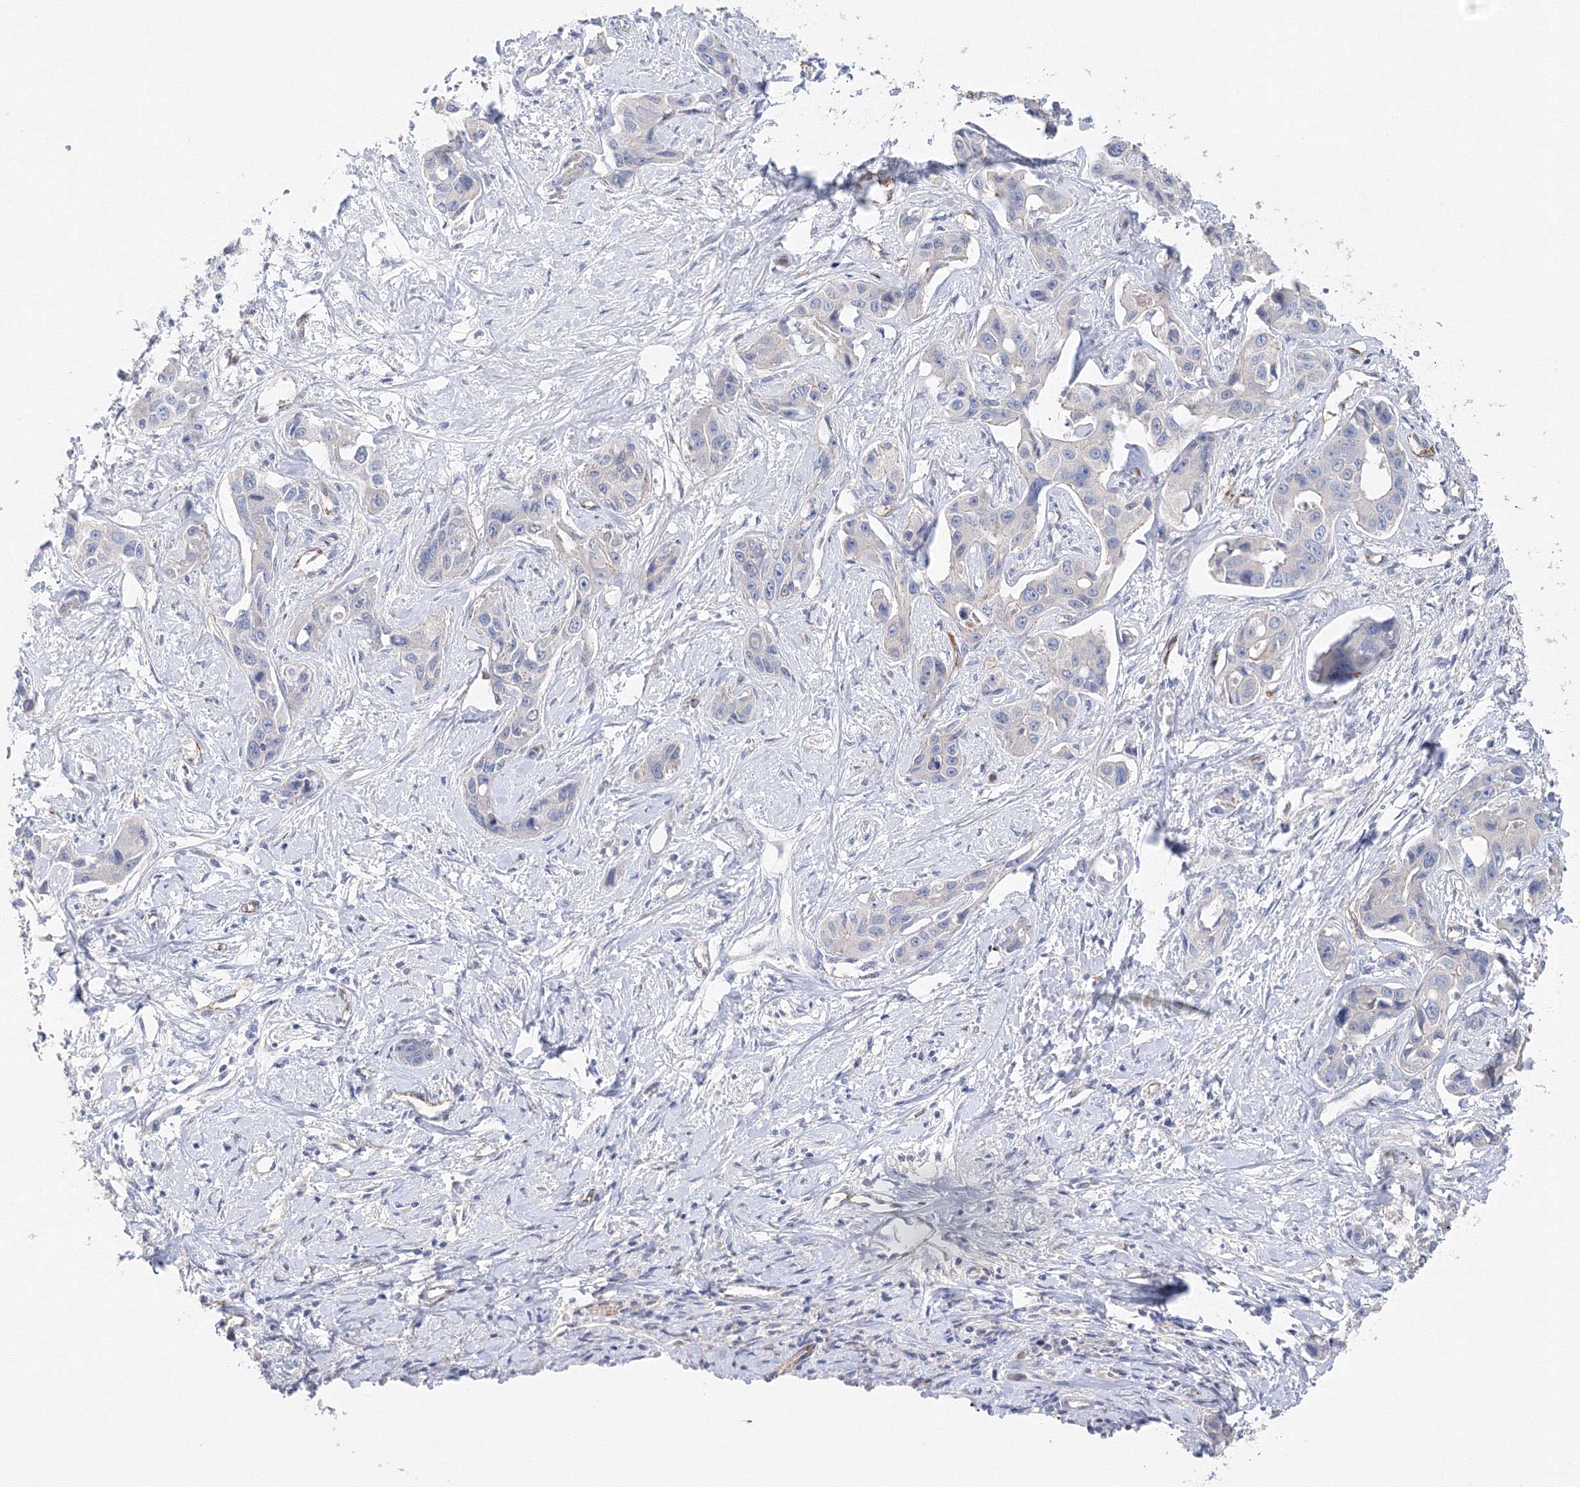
{"staining": {"intensity": "negative", "quantity": "none", "location": "none"}, "tissue": "liver cancer", "cell_type": "Tumor cells", "image_type": "cancer", "snomed": [{"axis": "morphology", "description": "Cholangiocarcinoma"}, {"axis": "topography", "description": "Liver"}], "caption": "The image shows no significant expression in tumor cells of liver cancer. (DAB (3,3'-diaminobenzidine) immunohistochemistry (IHC) visualized using brightfield microscopy, high magnification).", "gene": "DIS3L2", "patient": {"sex": "male", "age": 59}}